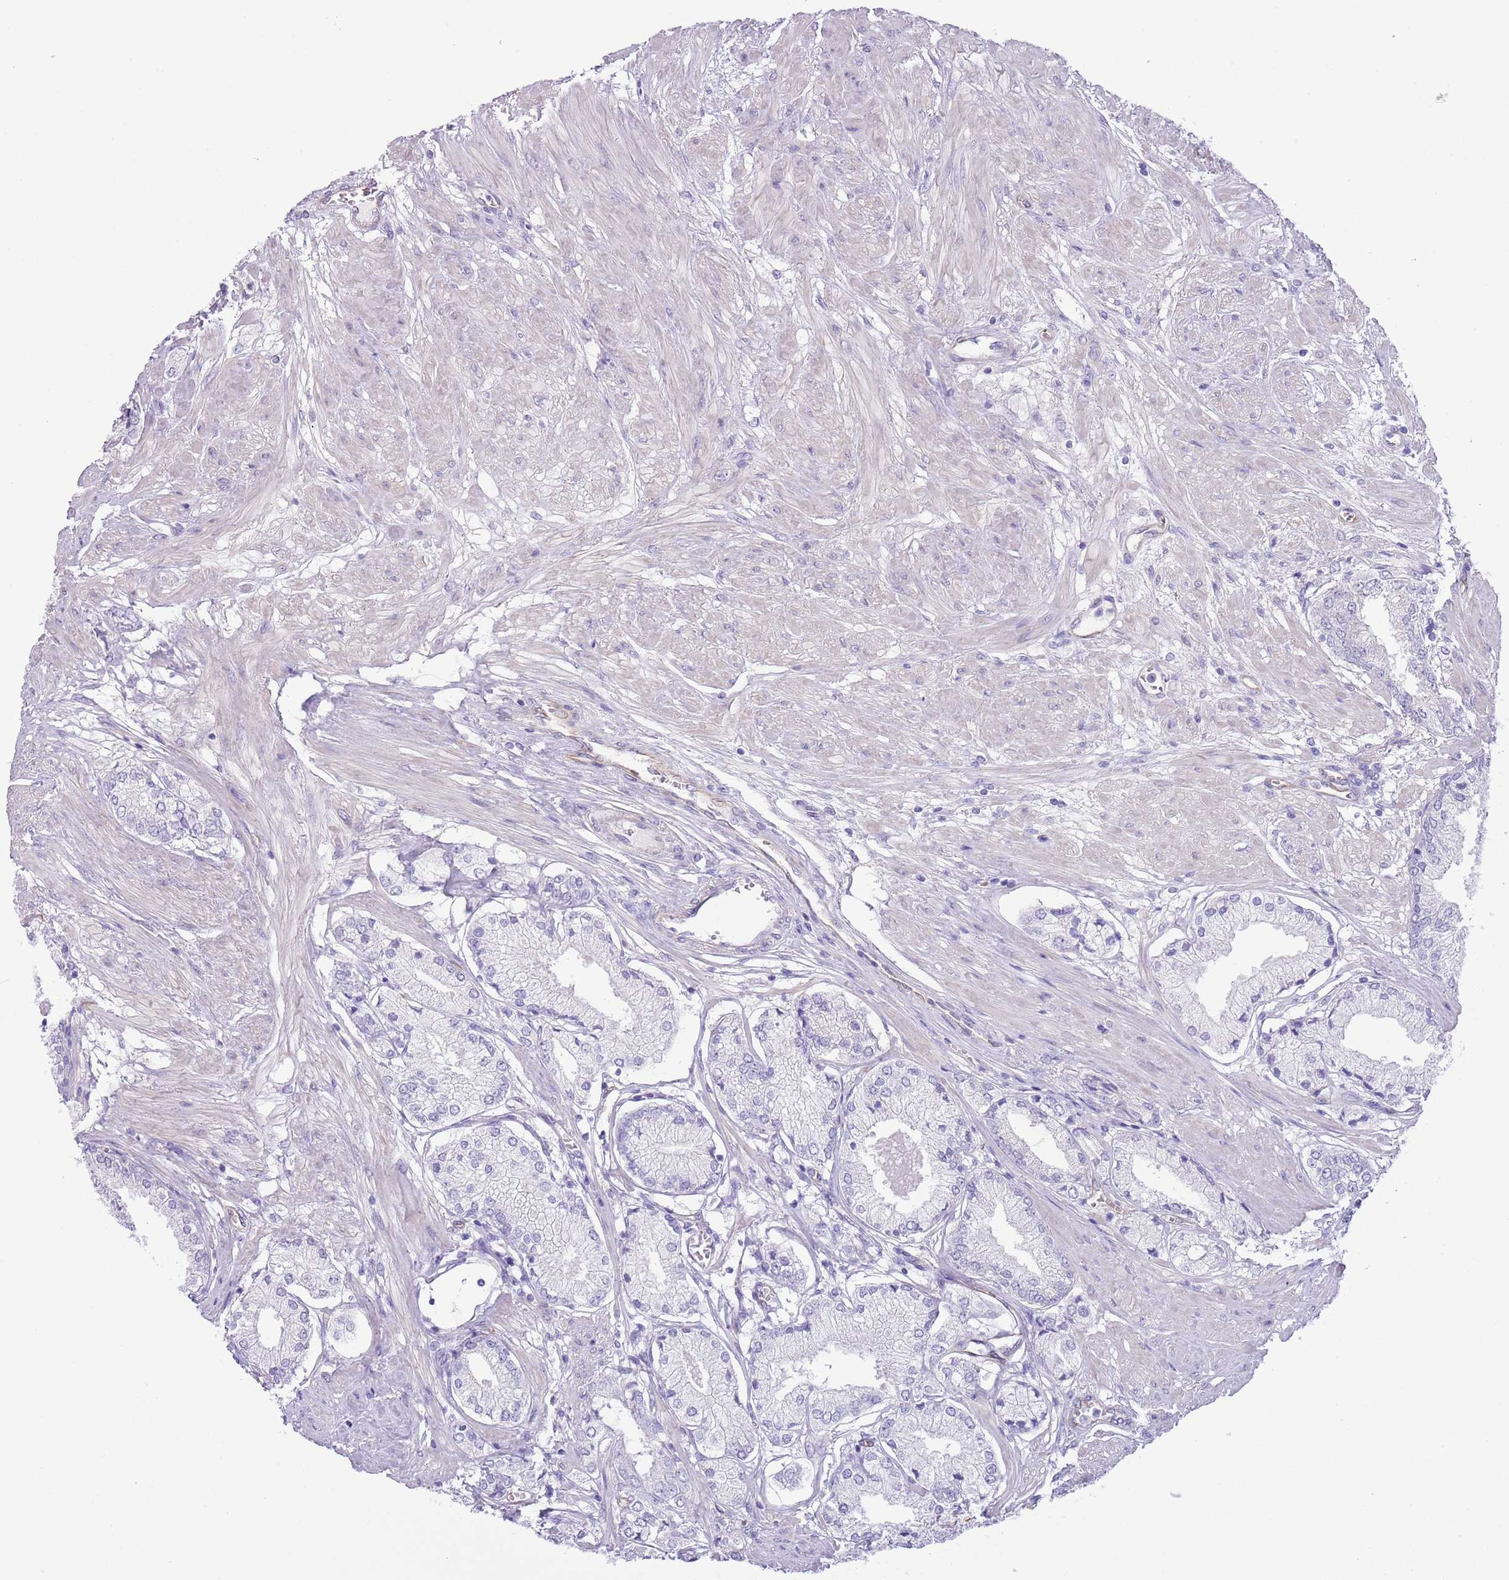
{"staining": {"intensity": "negative", "quantity": "none", "location": "none"}, "tissue": "prostate cancer", "cell_type": "Tumor cells", "image_type": "cancer", "snomed": [{"axis": "morphology", "description": "Adenocarcinoma, High grade"}, {"axis": "topography", "description": "Prostate and seminal vesicle, NOS"}], "caption": "Immunohistochemistry (IHC) of human adenocarcinoma (high-grade) (prostate) exhibits no staining in tumor cells.", "gene": "TSGA13", "patient": {"sex": "male", "age": 64}}